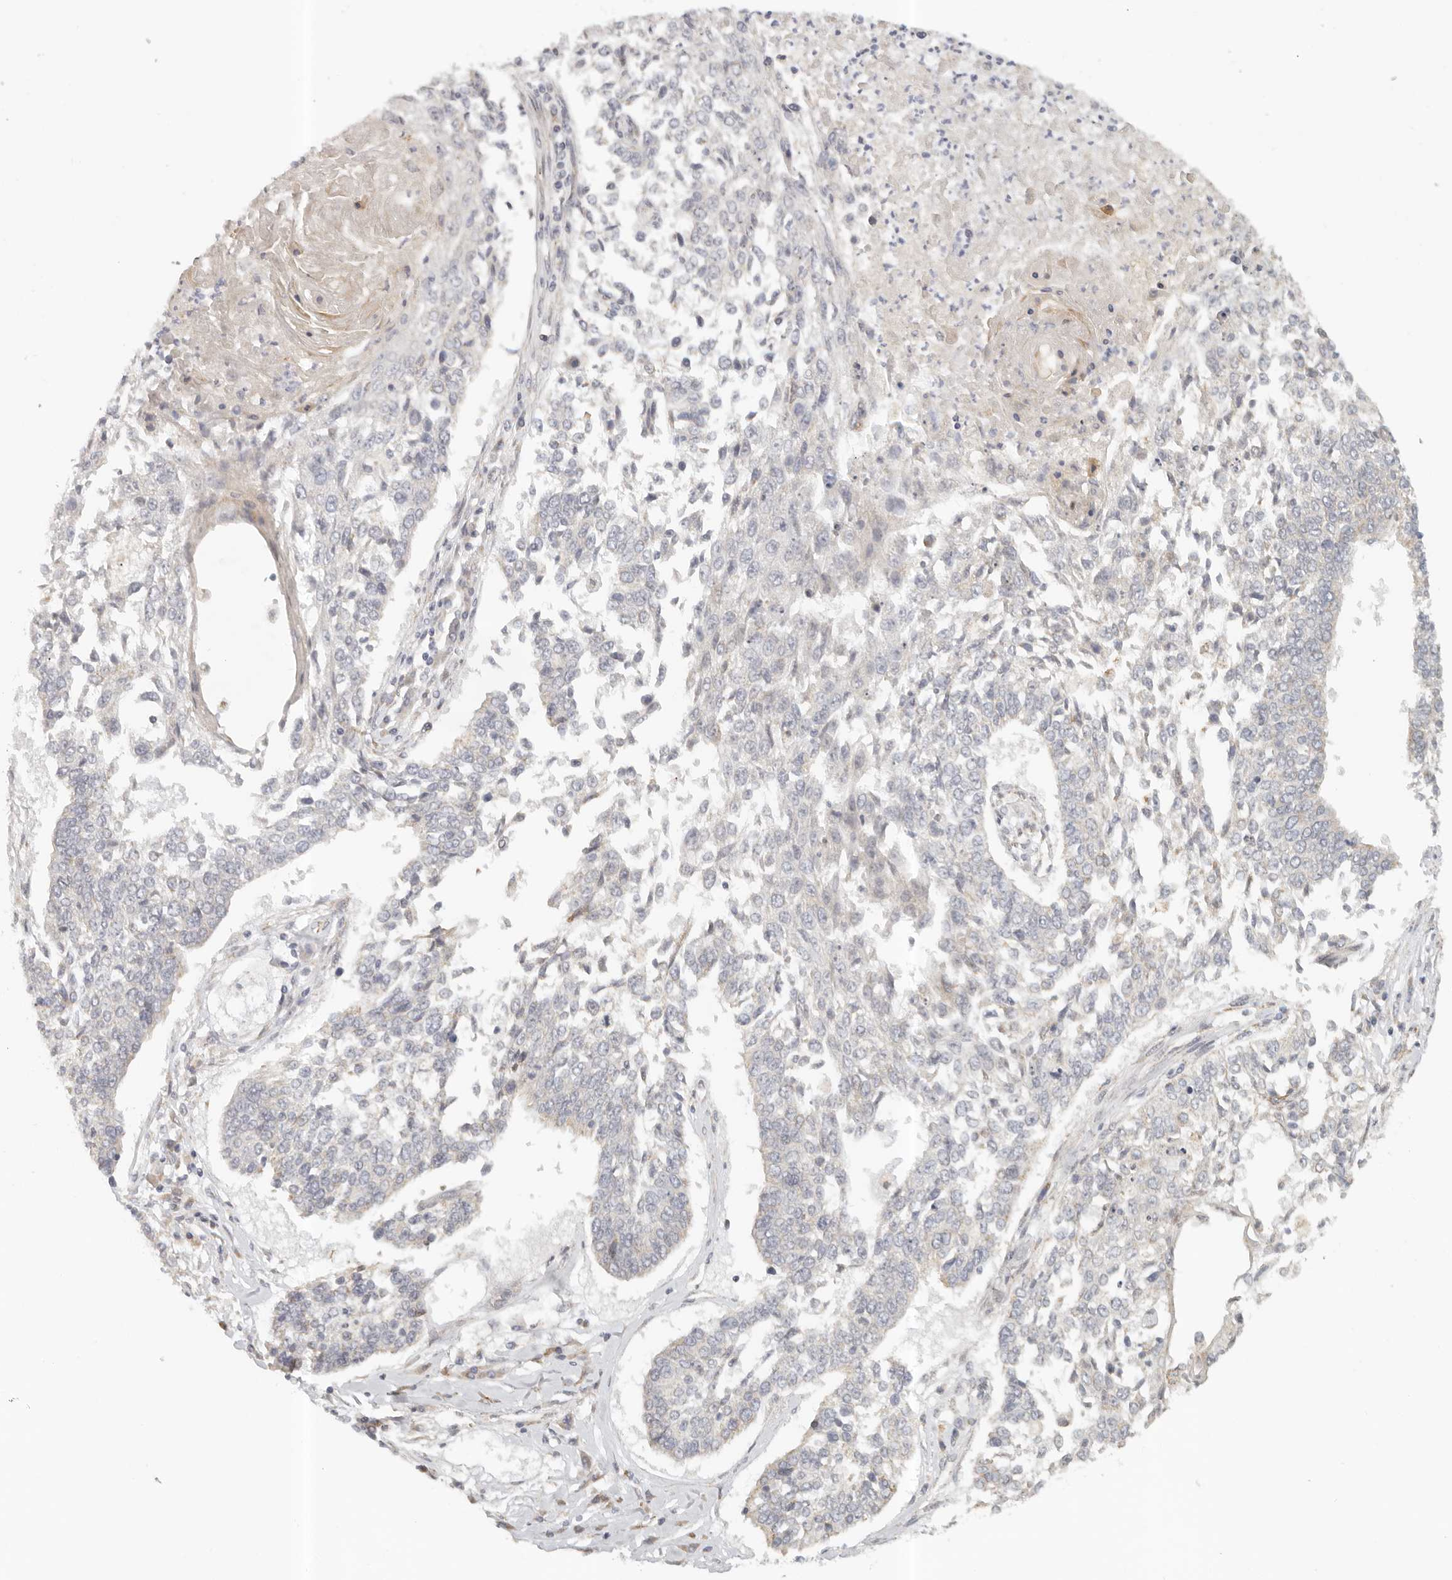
{"staining": {"intensity": "negative", "quantity": "none", "location": "none"}, "tissue": "lung cancer", "cell_type": "Tumor cells", "image_type": "cancer", "snomed": [{"axis": "morphology", "description": "Normal tissue, NOS"}, {"axis": "morphology", "description": "Squamous cell carcinoma, NOS"}, {"axis": "topography", "description": "Cartilage tissue"}, {"axis": "topography", "description": "Bronchus"}, {"axis": "topography", "description": "Lung"}, {"axis": "topography", "description": "Peripheral nerve tissue"}], "caption": "High power microscopy image of an IHC photomicrograph of lung cancer (squamous cell carcinoma), revealing no significant expression in tumor cells. (DAB immunohistochemistry (IHC) visualized using brightfield microscopy, high magnification).", "gene": "KDF1", "patient": {"sex": "female", "age": 49}}